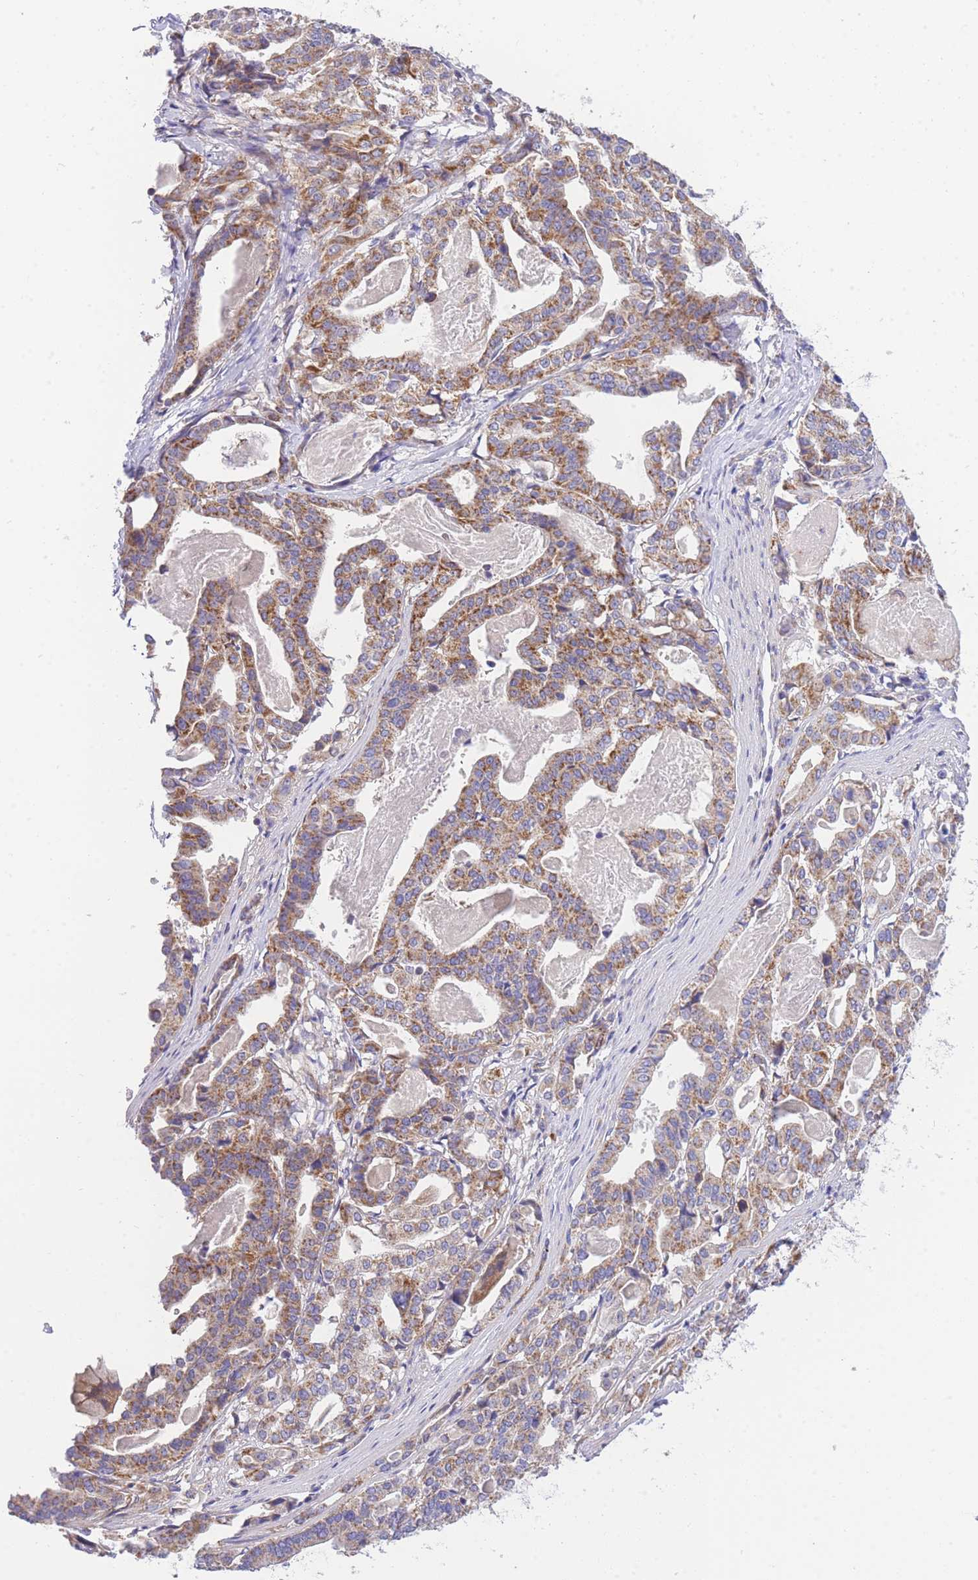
{"staining": {"intensity": "moderate", "quantity": ">75%", "location": "cytoplasmic/membranous"}, "tissue": "stomach cancer", "cell_type": "Tumor cells", "image_type": "cancer", "snomed": [{"axis": "morphology", "description": "Adenocarcinoma, NOS"}, {"axis": "topography", "description": "Stomach"}], "caption": "Protein expression analysis of adenocarcinoma (stomach) shows moderate cytoplasmic/membranous staining in approximately >75% of tumor cells. (DAB = brown stain, brightfield microscopy at high magnification).", "gene": "MTRES1", "patient": {"sex": "male", "age": 48}}